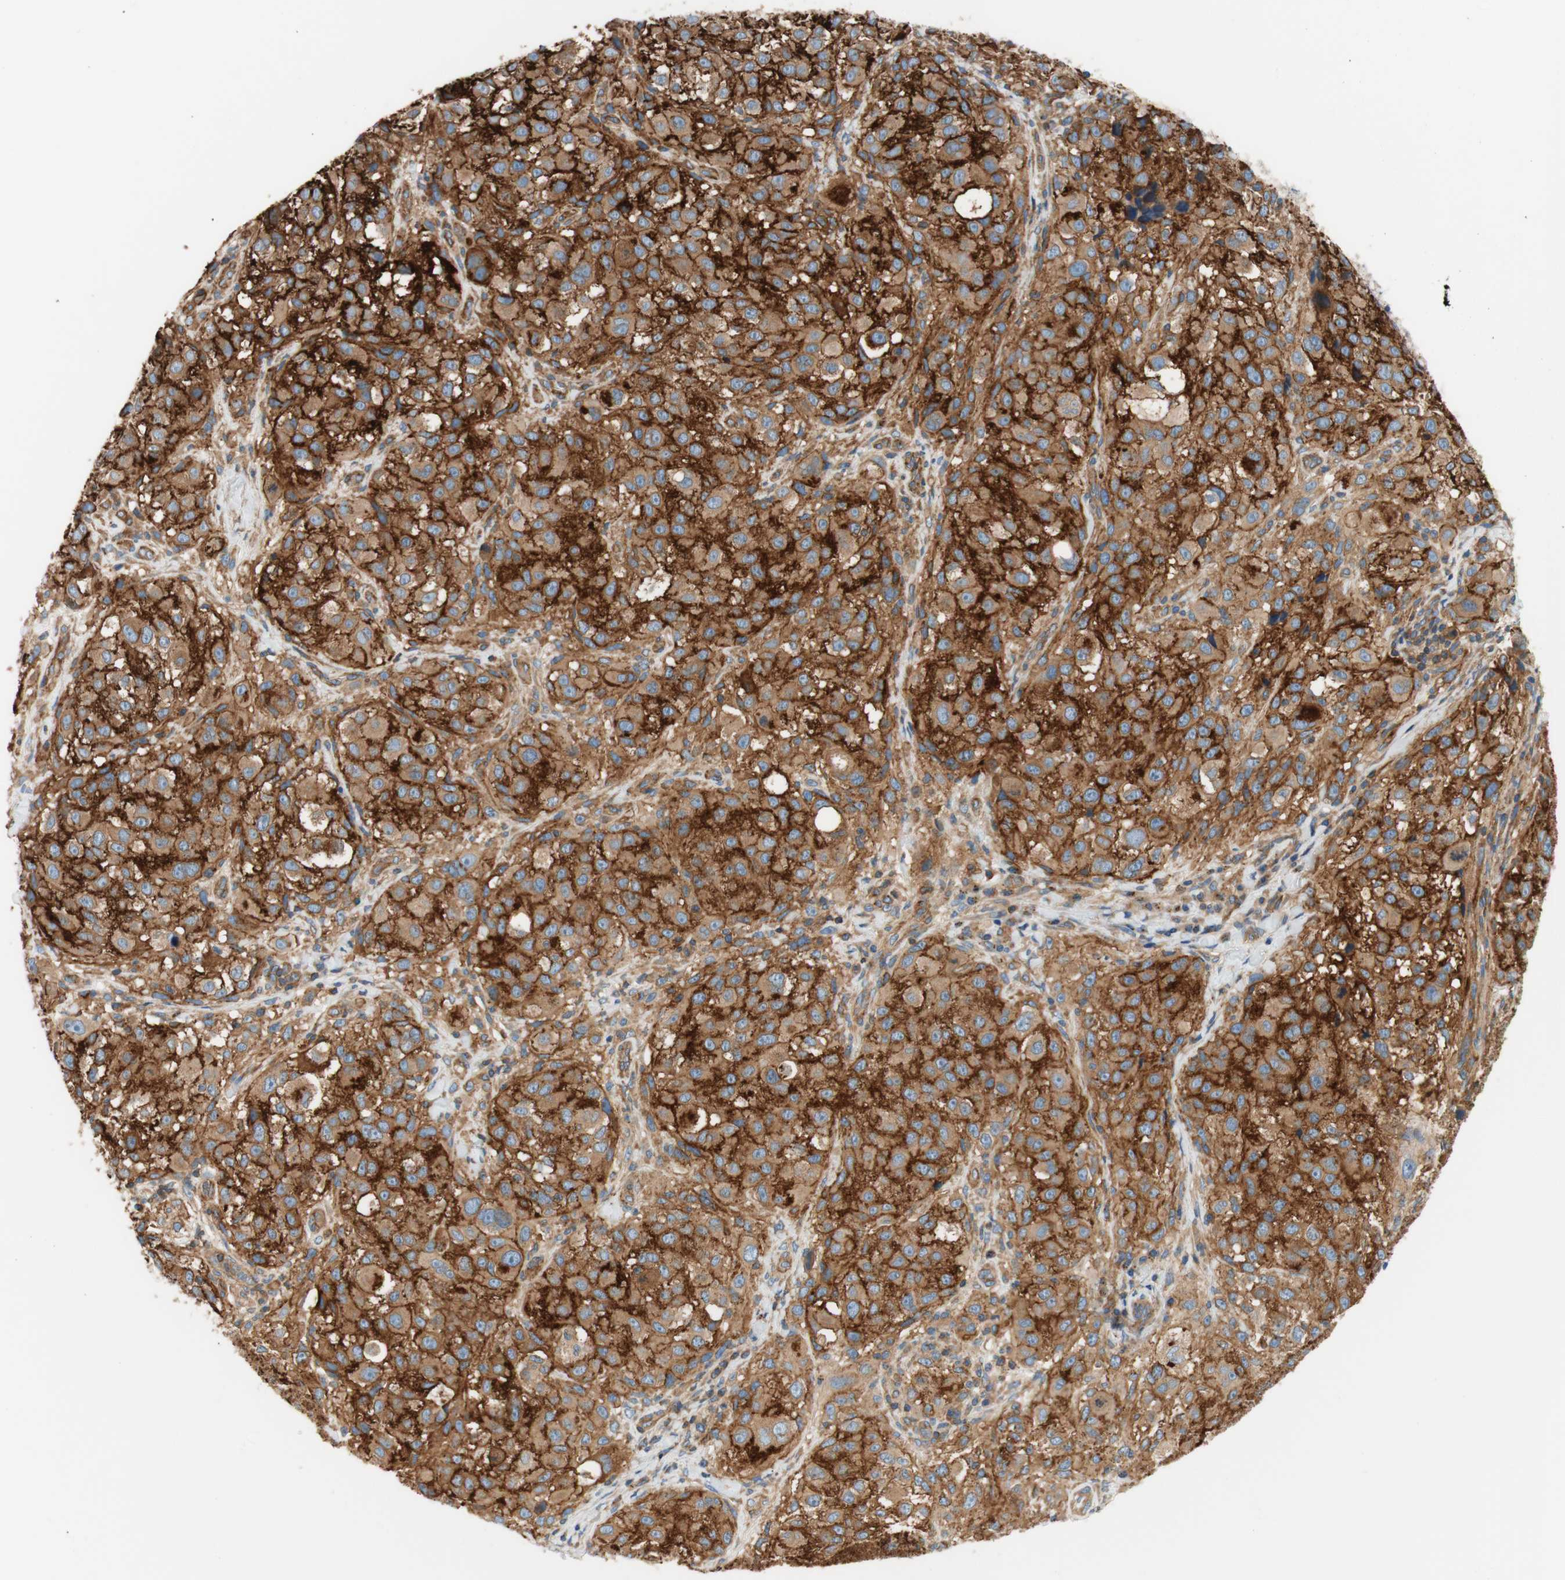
{"staining": {"intensity": "moderate", "quantity": ">75%", "location": "cytoplasmic/membranous"}, "tissue": "melanoma", "cell_type": "Tumor cells", "image_type": "cancer", "snomed": [{"axis": "morphology", "description": "Necrosis, NOS"}, {"axis": "morphology", "description": "Malignant melanoma, NOS"}, {"axis": "topography", "description": "Skin"}], "caption": "Immunohistochemical staining of melanoma demonstrates medium levels of moderate cytoplasmic/membranous positivity in approximately >75% of tumor cells. (Stains: DAB in brown, nuclei in blue, Microscopy: brightfield microscopy at high magnification).", "gene": "VPS26A", "patient": {"sex": "female", "age": 87}}